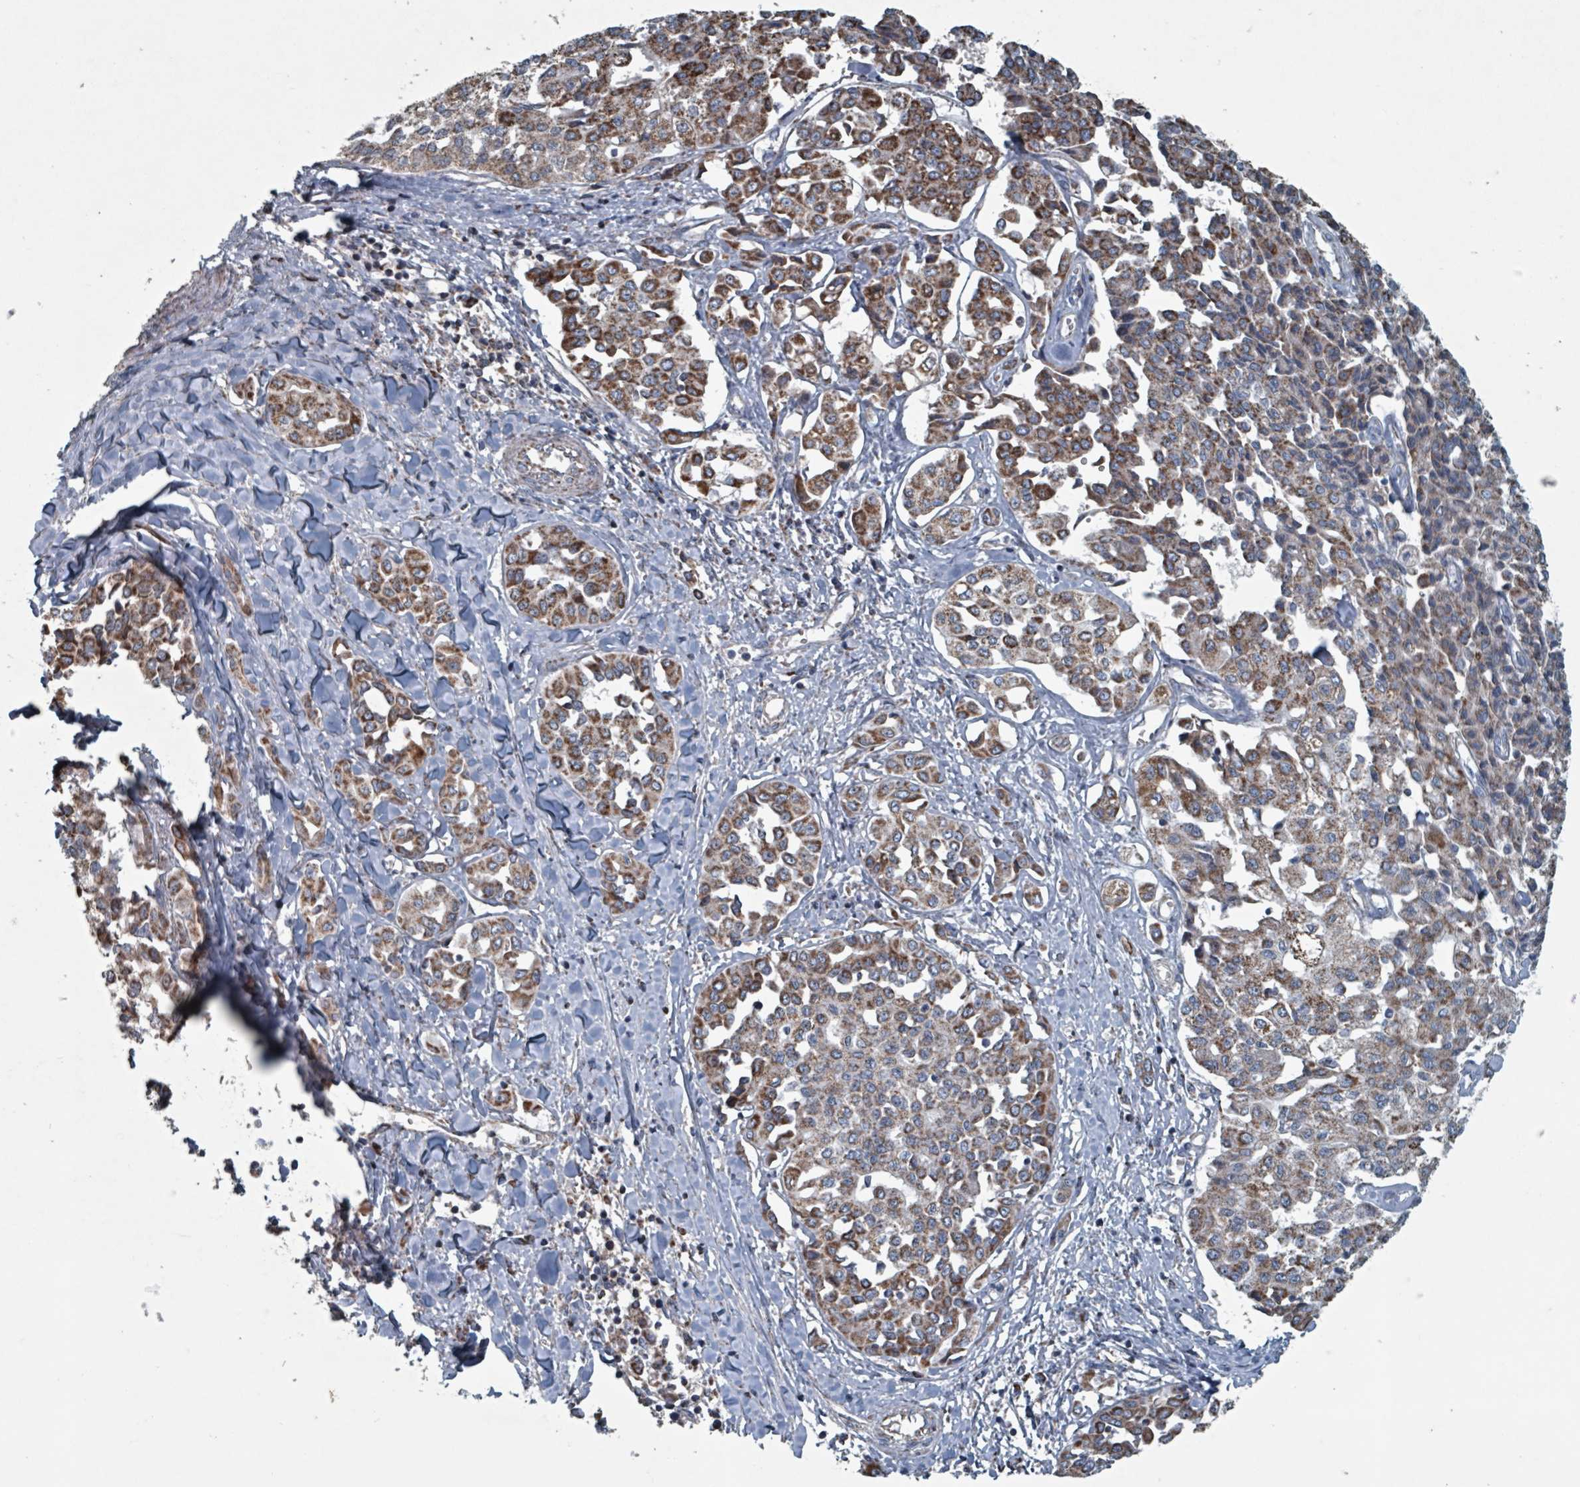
{"staining": {"intensity": "moderate", "quantity": ">75%", "location": "cytoplasmic/membranous"}, "tissue": "liver cancer", "cell_type": "Tumor cells", "image_type": "cancer", "snomed": [{"axis": "morphology", "description": "Cholangiocarcinoma"}, {"axis": "topography", "description": "Liver"}], "caption": "Cholangiocarcinoma (liver) stained for a protein (brown) reveals moderate cytoplasmic/membranous positive staining in about >75% of tumor cells.", "gene": "ABHD18", "patient": {"sex": "female", "age": 77}}